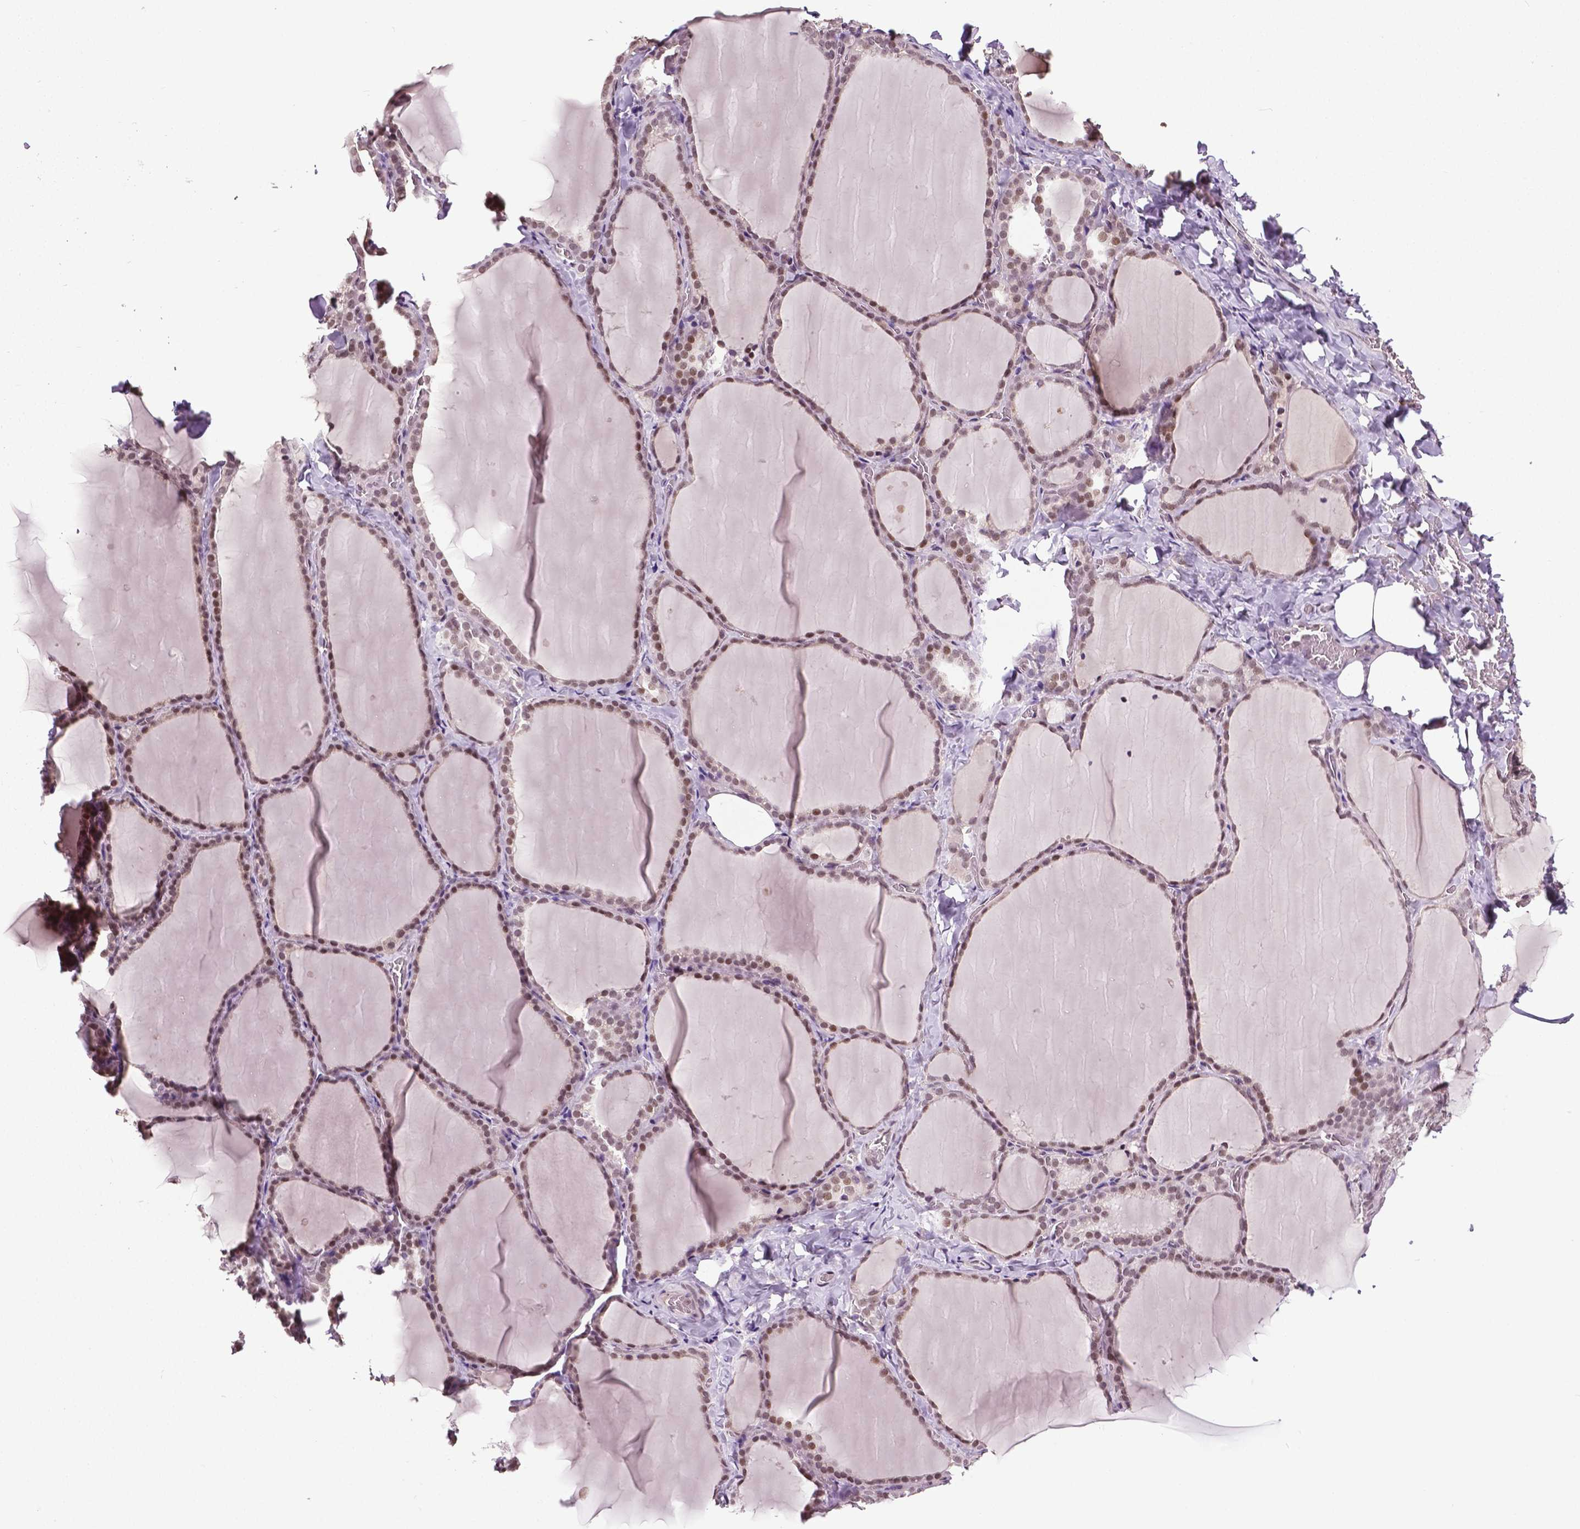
{"staining": {"intensity": "moderate", "quantity": ">75%", "location": "nuclear"}, "tissue": "thyroid gland", "cell_type": "Glandular cells", "image_type": "normal", "snomed": [{"axis": "morphology", "description": "Normal tissue, NOS"}, {"axis": "topography", "description": "Thyroid gland"}], "caption": "The photomicrograph reveals a brown stain indicating the presence of a protein in the nuclear of glandular cells in thyroid gland. (DAB IHC with brightfield microscopy, high magnification).", "gene": "DLX5", "patient": {"sex": "female", "age": 22}}